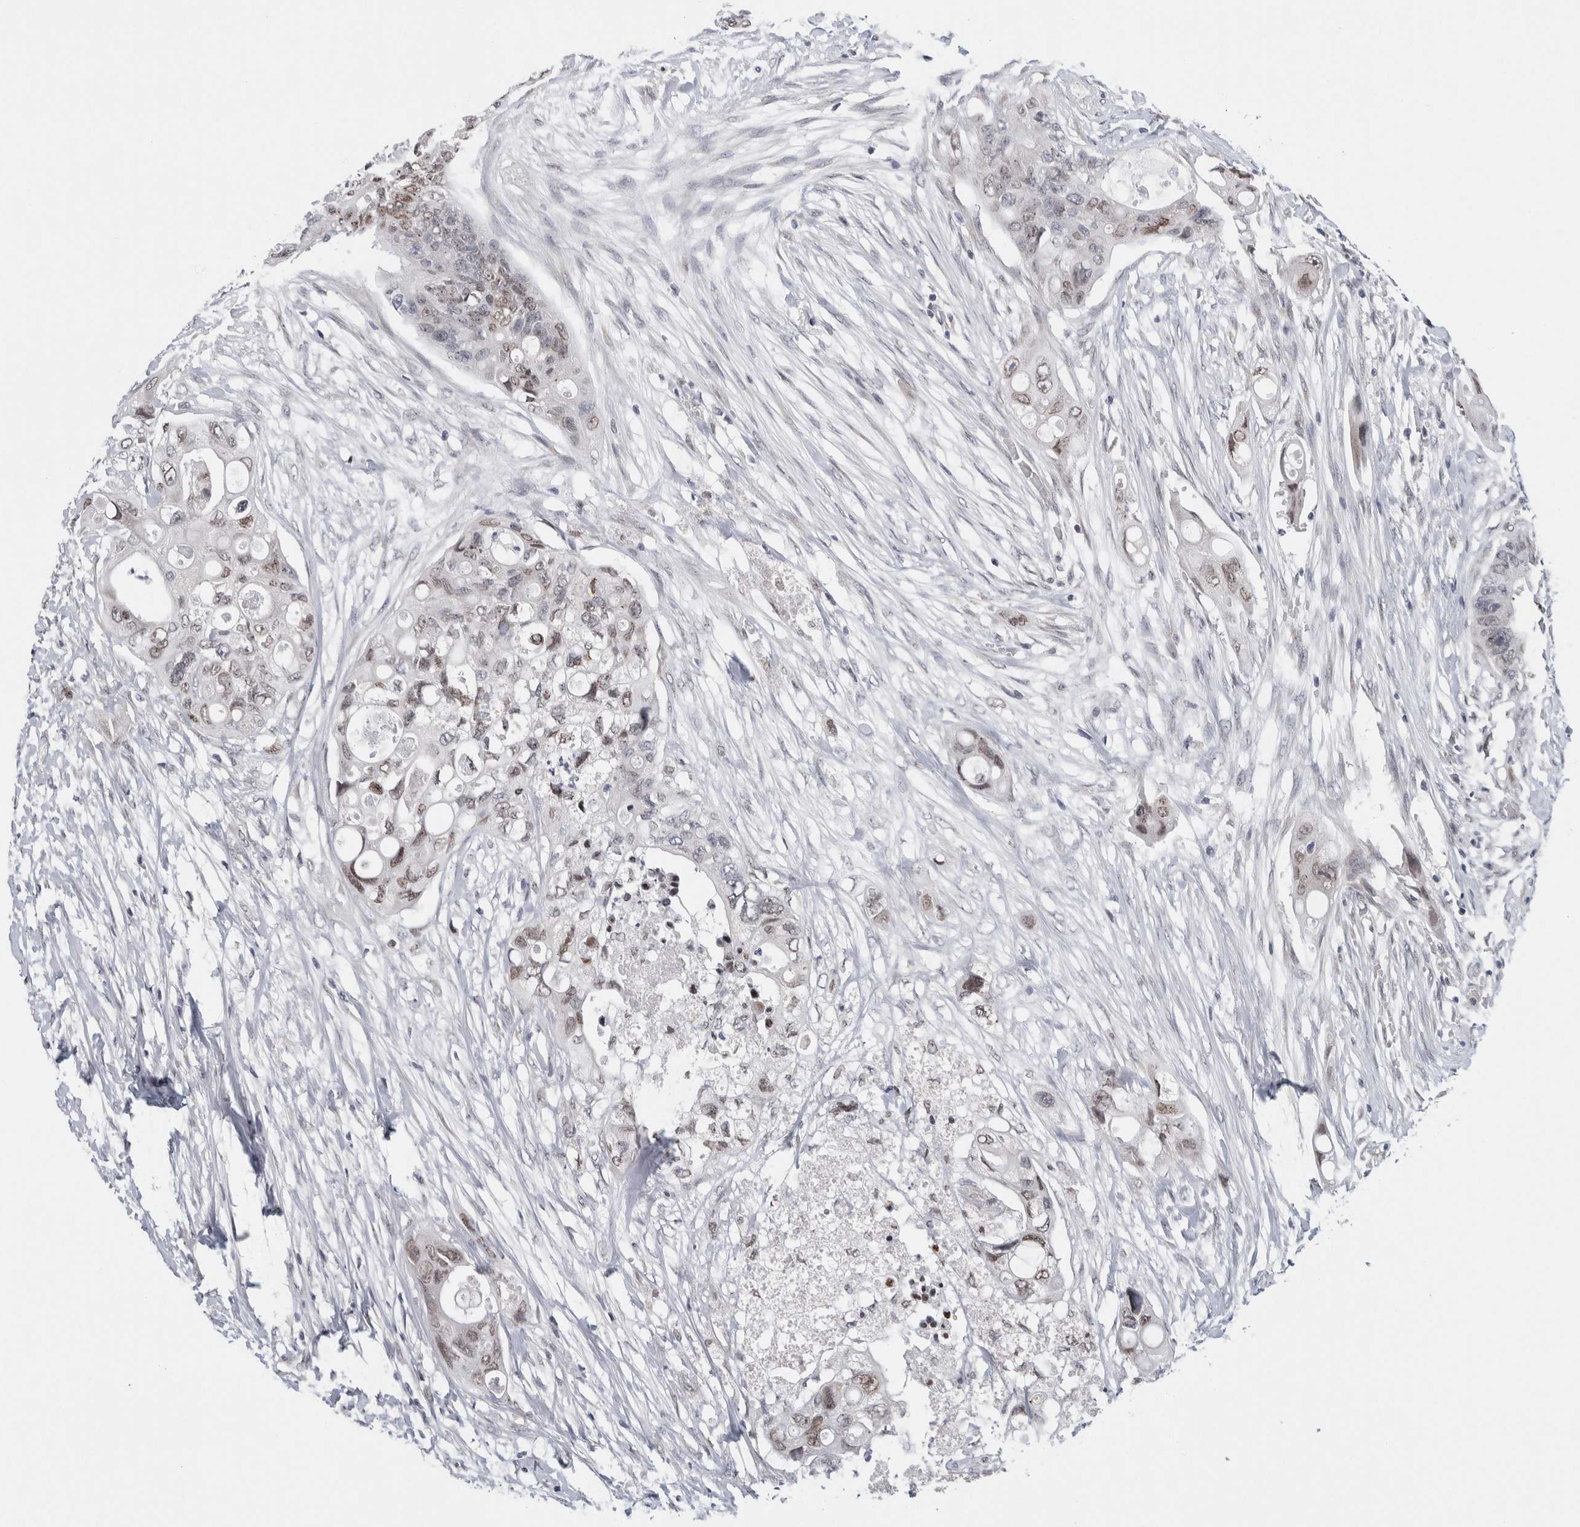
{"staining": {"intensity": "weak", "quantity": "<25%", "location": "nuclear"}, "tissue": "colorectal cancer", "cell_type": "Tumor cells", "image_type": "cancer", "snomed": [{"axis": "morphology", "description": "Adenocarcinoma, NOS"}, {"axis": "topography", "description": "Colon"}], "caption": "High power microscopy micrograph of an immunohistochemistry (IHC) image of colorectal cancer, revealing no significant positivity in tumor cells.", "gene": "NEUROD1", "patient": {"sex": "female", "age": 57}}